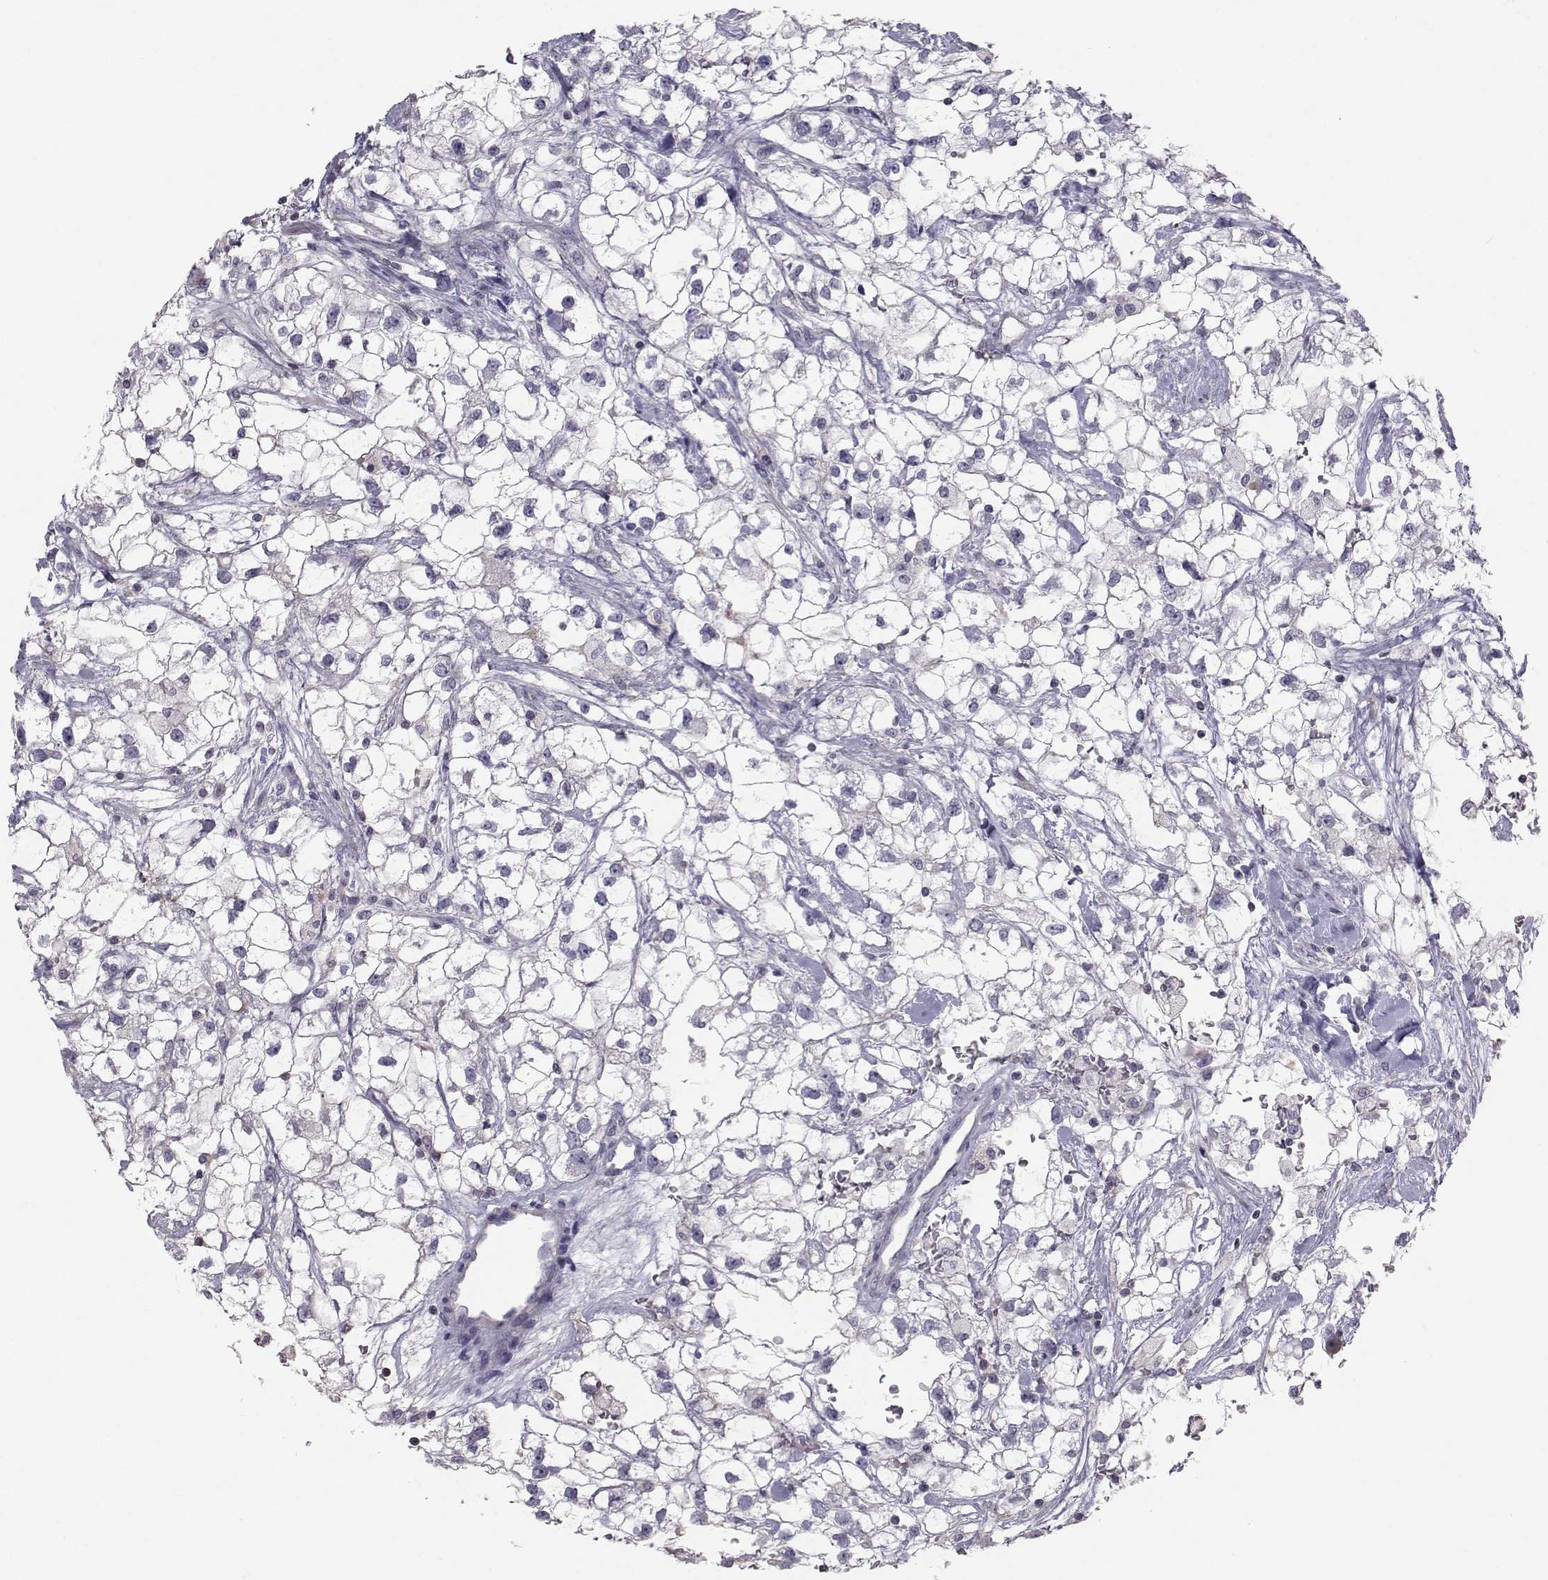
{"staining": {"intensity": "negative", "quantity": "none", "location": "none"}, "tissue": "renal cancer", "cell_type": "Tumor cells", "image_type": "cancer", "snomed": [{"axis": "morphology", "description": "Adenocarcinoma, NOS"}, {"axis": "topography", "description": "Kidney"}], "caption": "There is no significant expression in tumor cells of renal adenocarcinoma. (Stains: DAB (3,3'-diaminobenzidine) IHC with hematoxylin counter stain, Microscopy: brightfield microscopy at high magnification).", "gene": "GARIN3", "patient": {"sex": "male", "age": 59}}